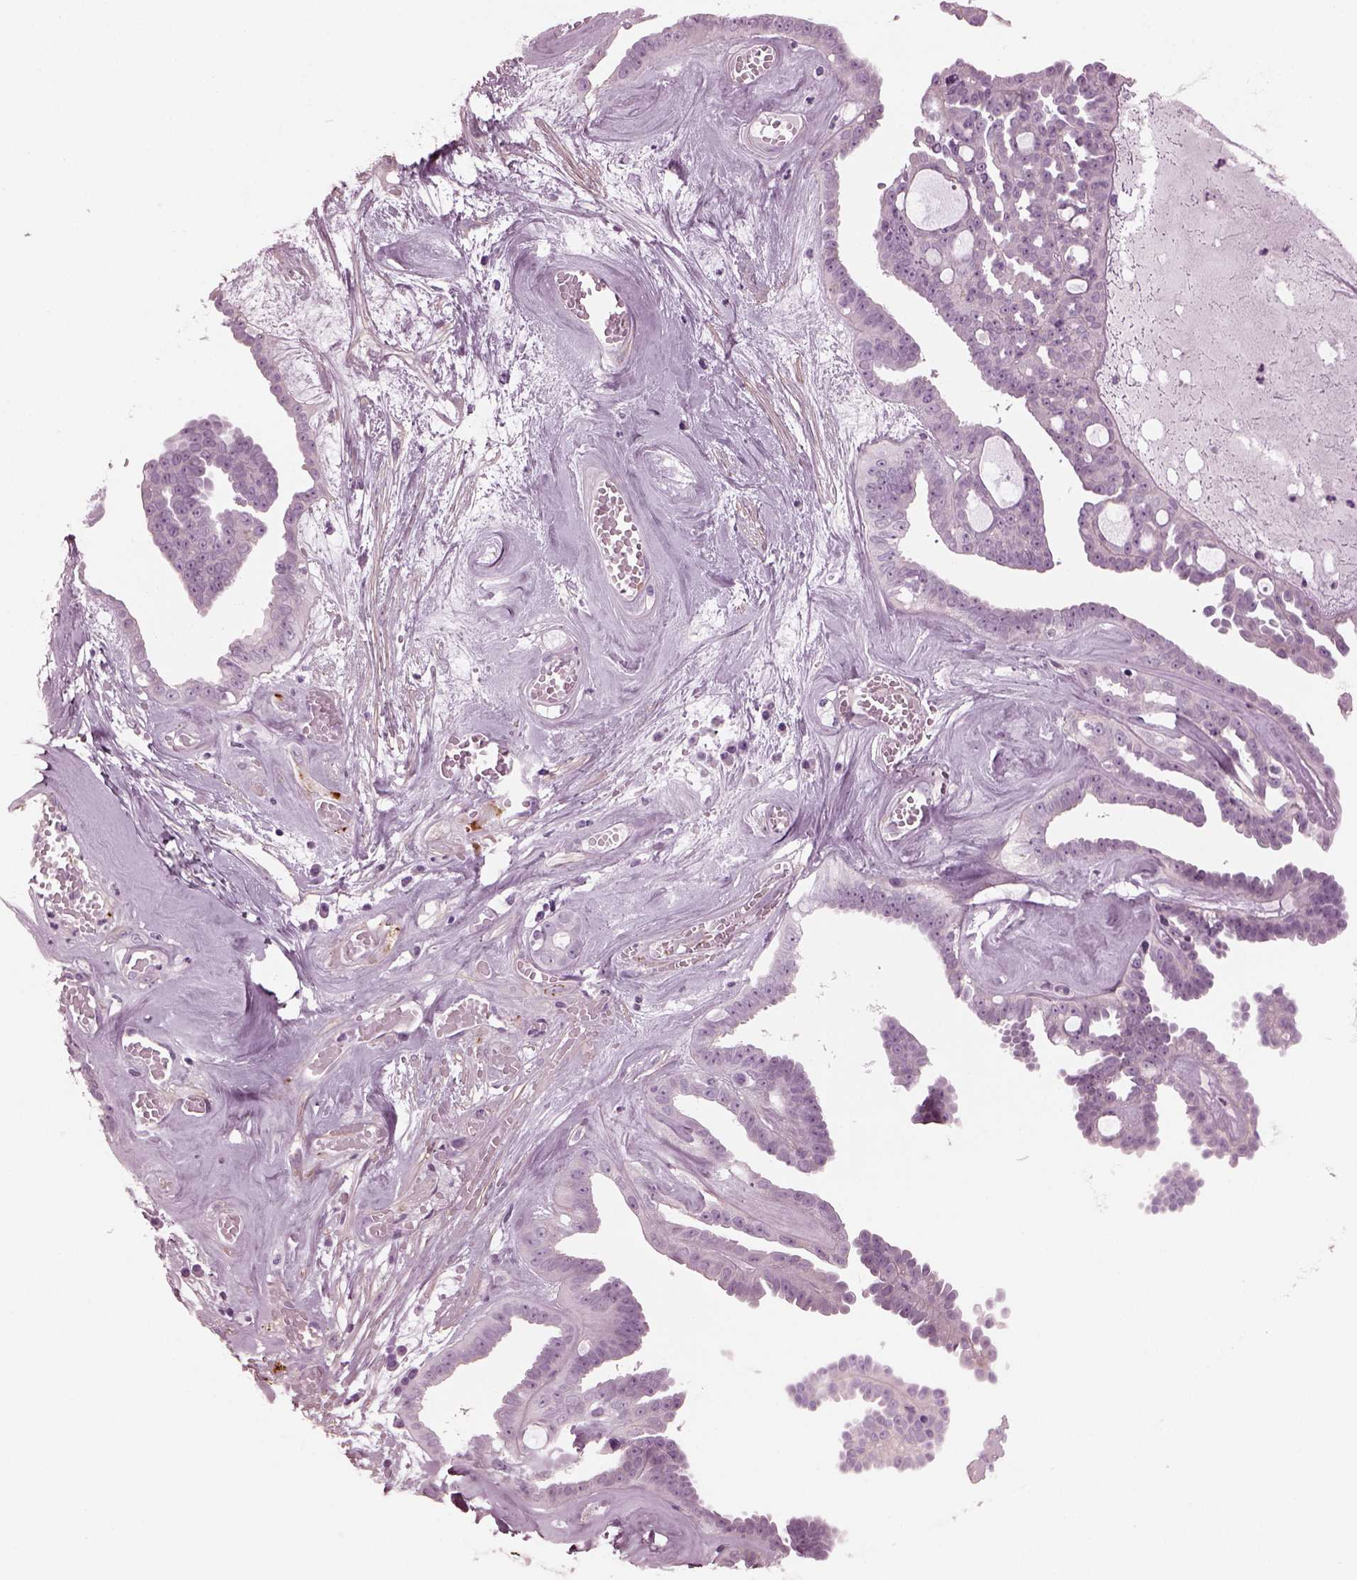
{"staining": {"intensity": "negative", "quantity": "none", "location": "none"}, "tissue": "ovarian cancer", "cell_type": "Tumor cells", "image_type": "cancer", "snomed": [{"axis": "morphology", "description": "Cystadenocarcinoma, serous, NOS"}, {"axis": "topography", "description": "Ovary"}], "caption": "IHC histopathology image of neoplastic tissue: human ovarian cancer (serous cystadenocarcinoma) stained with DAB (3,3'-diaminobenzidine) shows no significant protein staining in tumor cells. Brightfield microscopy of immunohistochemistry (IHC) stained with DAB (3,3'-diaminobenzidine) (brown) and hematoxylin (blue), captured at high magnification.", "gene": "BFSP1", "patient": {"sex": "female", "age": 71}}